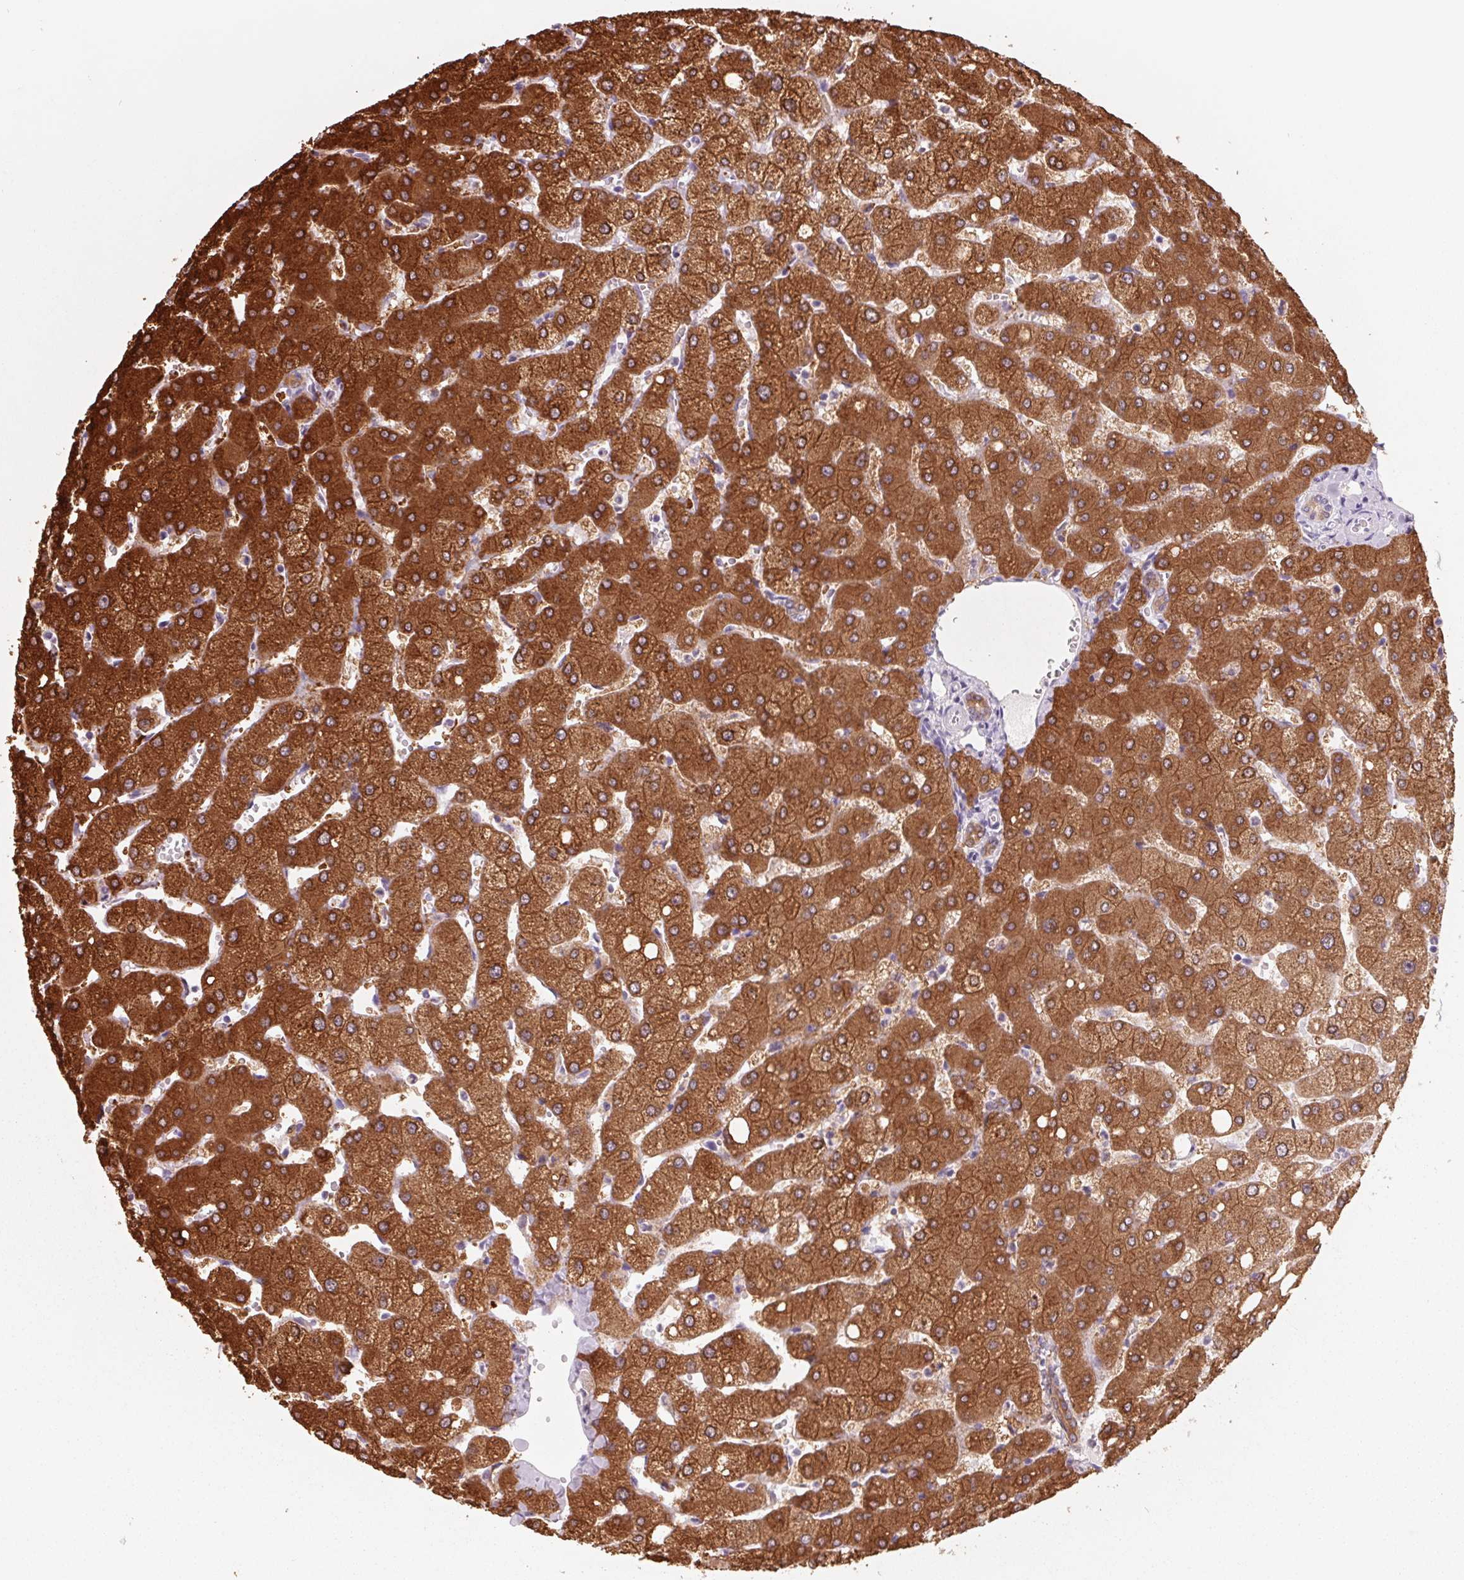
{"staining": {"intensity": "weak", "quantity": ">75%", "location": "cytoplasmic/membranous"}, "tissue": "liver", "cell_type": "Cholangiocytes", "image_type": "normal", "snomed": [{"axis": "morphology", "description": "Normal tissue, NOS"}, {"axis": "topography", "description": "Liver"}], "caption": "A brown stain highlights weak cytoplasmic/membranous staining of a protein in cholangiocytes of normal human liver. The protein is shown in brown color, while the nuclei are stained blue.", "gene": "FTCD", "patient": {"sex": "female", "age": 54}}